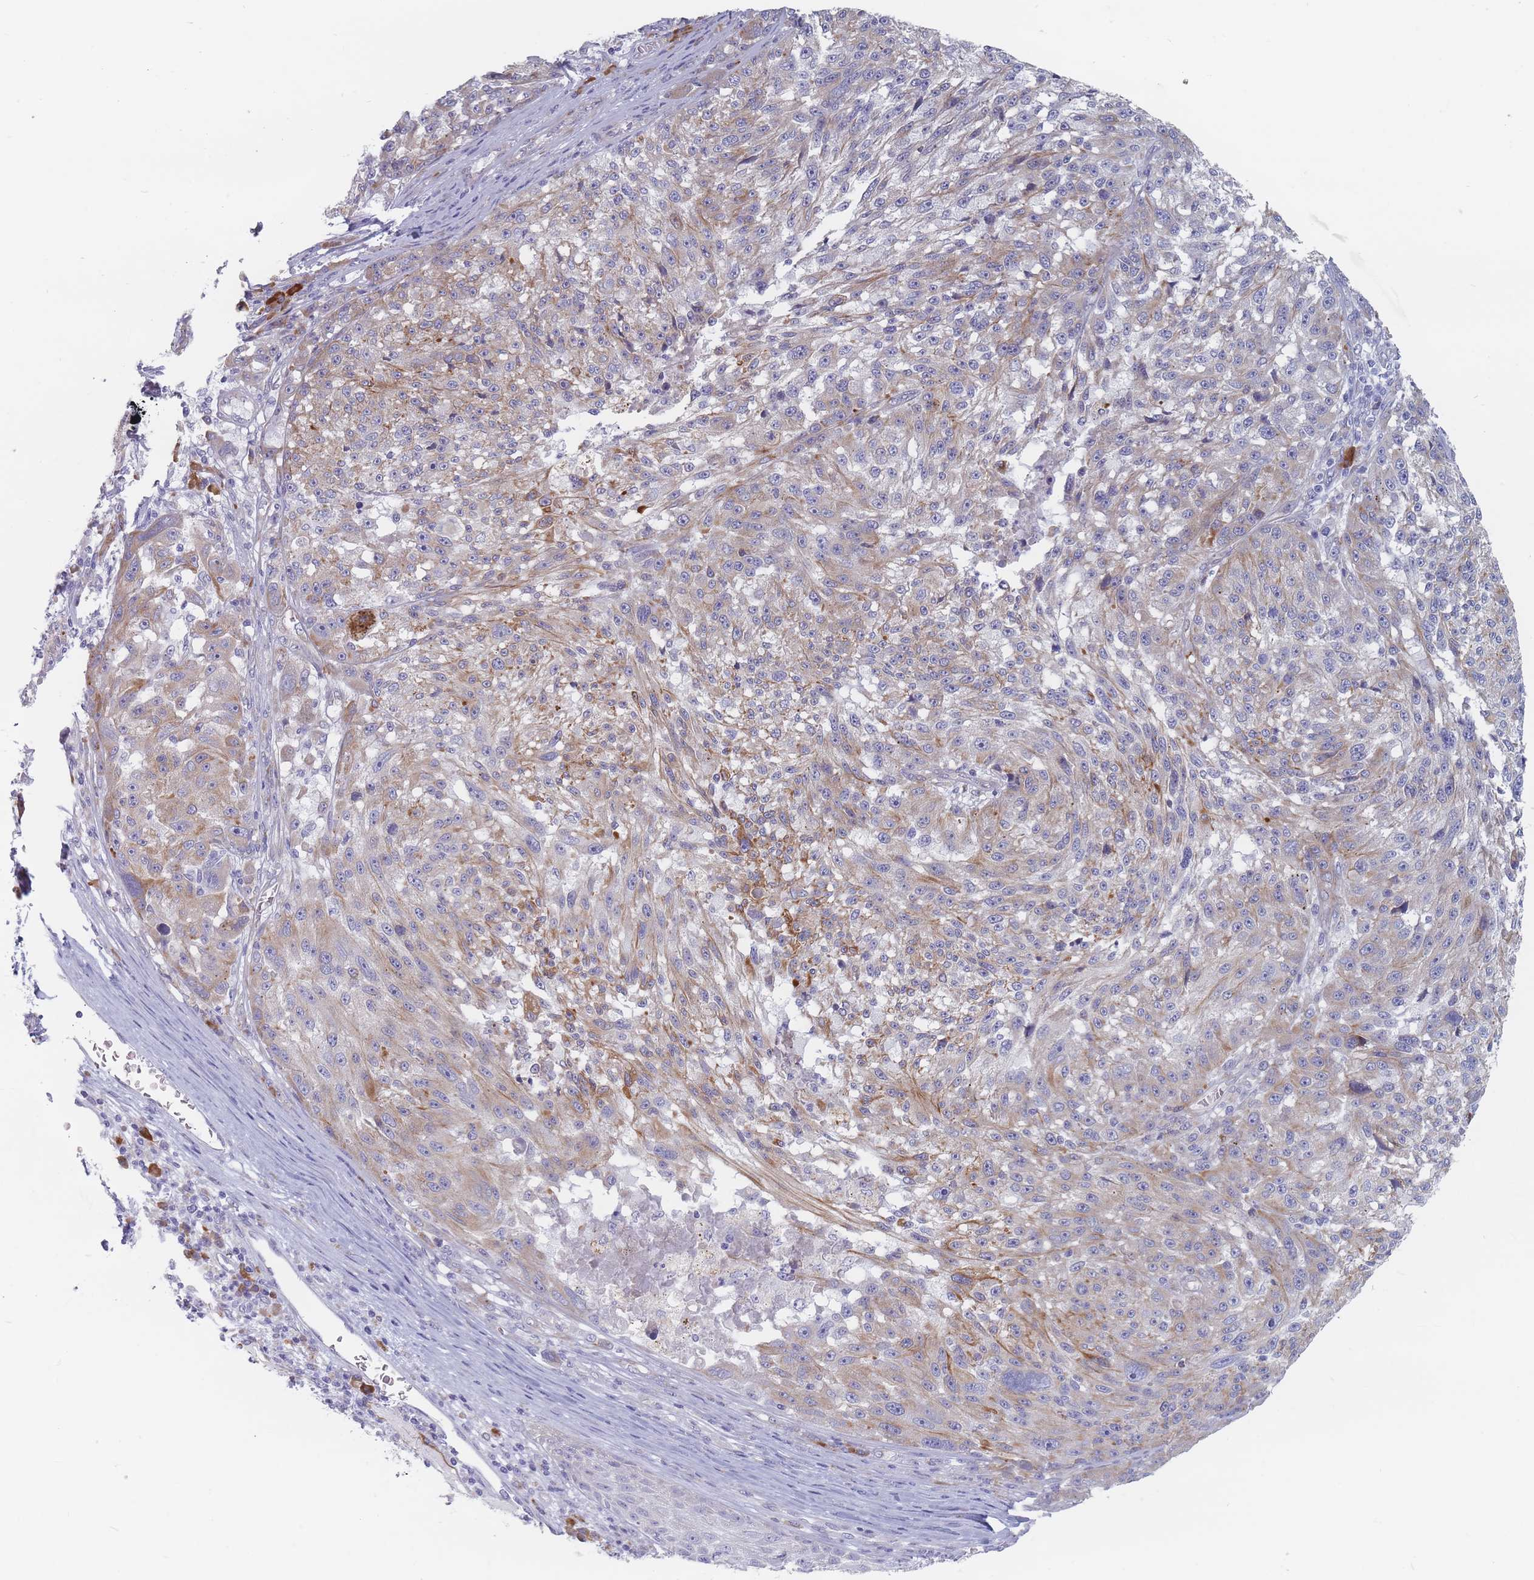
{"staining": {"intensity": "weak", "quantity": "25%-75%", "location": "cytoplasmic/membranous"}, "tissue": "melanoma", "cell_type": "Tumor cells", "image_type": "cancer", "snomed": [{"axis": "morphology", "description": "Malignant melanoma, NOS"}, {"axis": "topography", "description": "Skin"}], "caption": "High-magnification brightfield microscopy of malignant melanoma stained with DAB (brown) and counterstained with hematoxylin (blue). tumor cells exhibit weak cytoplasmic/membranous positivity is appreciated in approximately25%-75% of cells.", "gene": "ERBIN", "patient": {"sex": "male", "age": 53}}